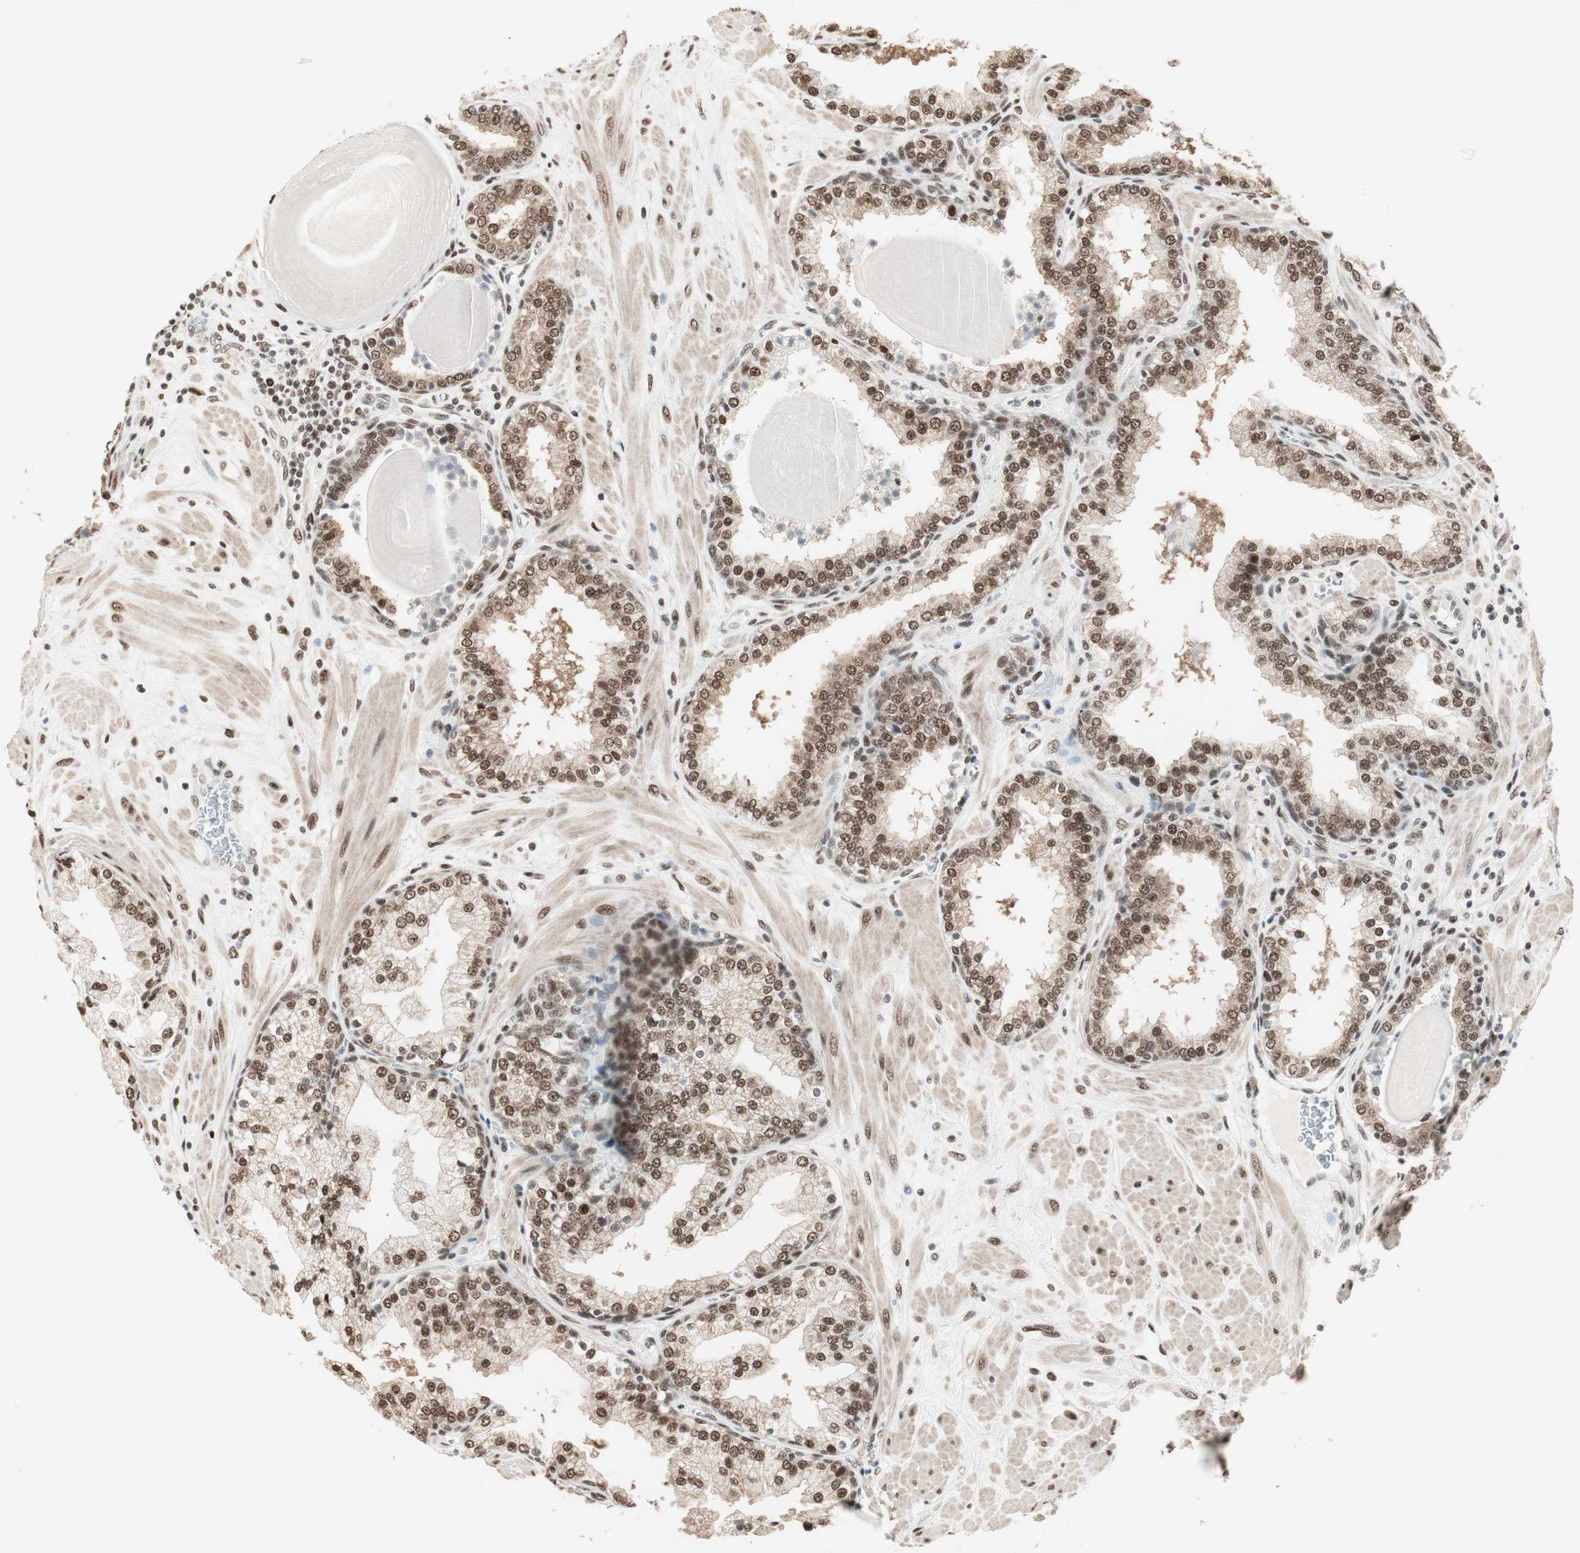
{"staining": {"intensity": "moderate", "quantity": ">75%", "location": "cytoplasmic/membranous,nuclear"}, "tissue": "prostate", "cell_type": "Glandular cells", "image_type": "normal", "snomed": [{"axis": "morphology", "description": "Normal tissue, NOS"}, {"axis": "topography", "description": "Prostate"}], "caption": "DAB (3,3'-diaminobenzidine) immunohistochemical staining of normal prostate shows moderate cytoplasmic/membranous,nuclear protein positivity in approximately >75% of glandular cells.", "gene": "SMARCE1", "patient": {"sex": "male", "age": 51}}